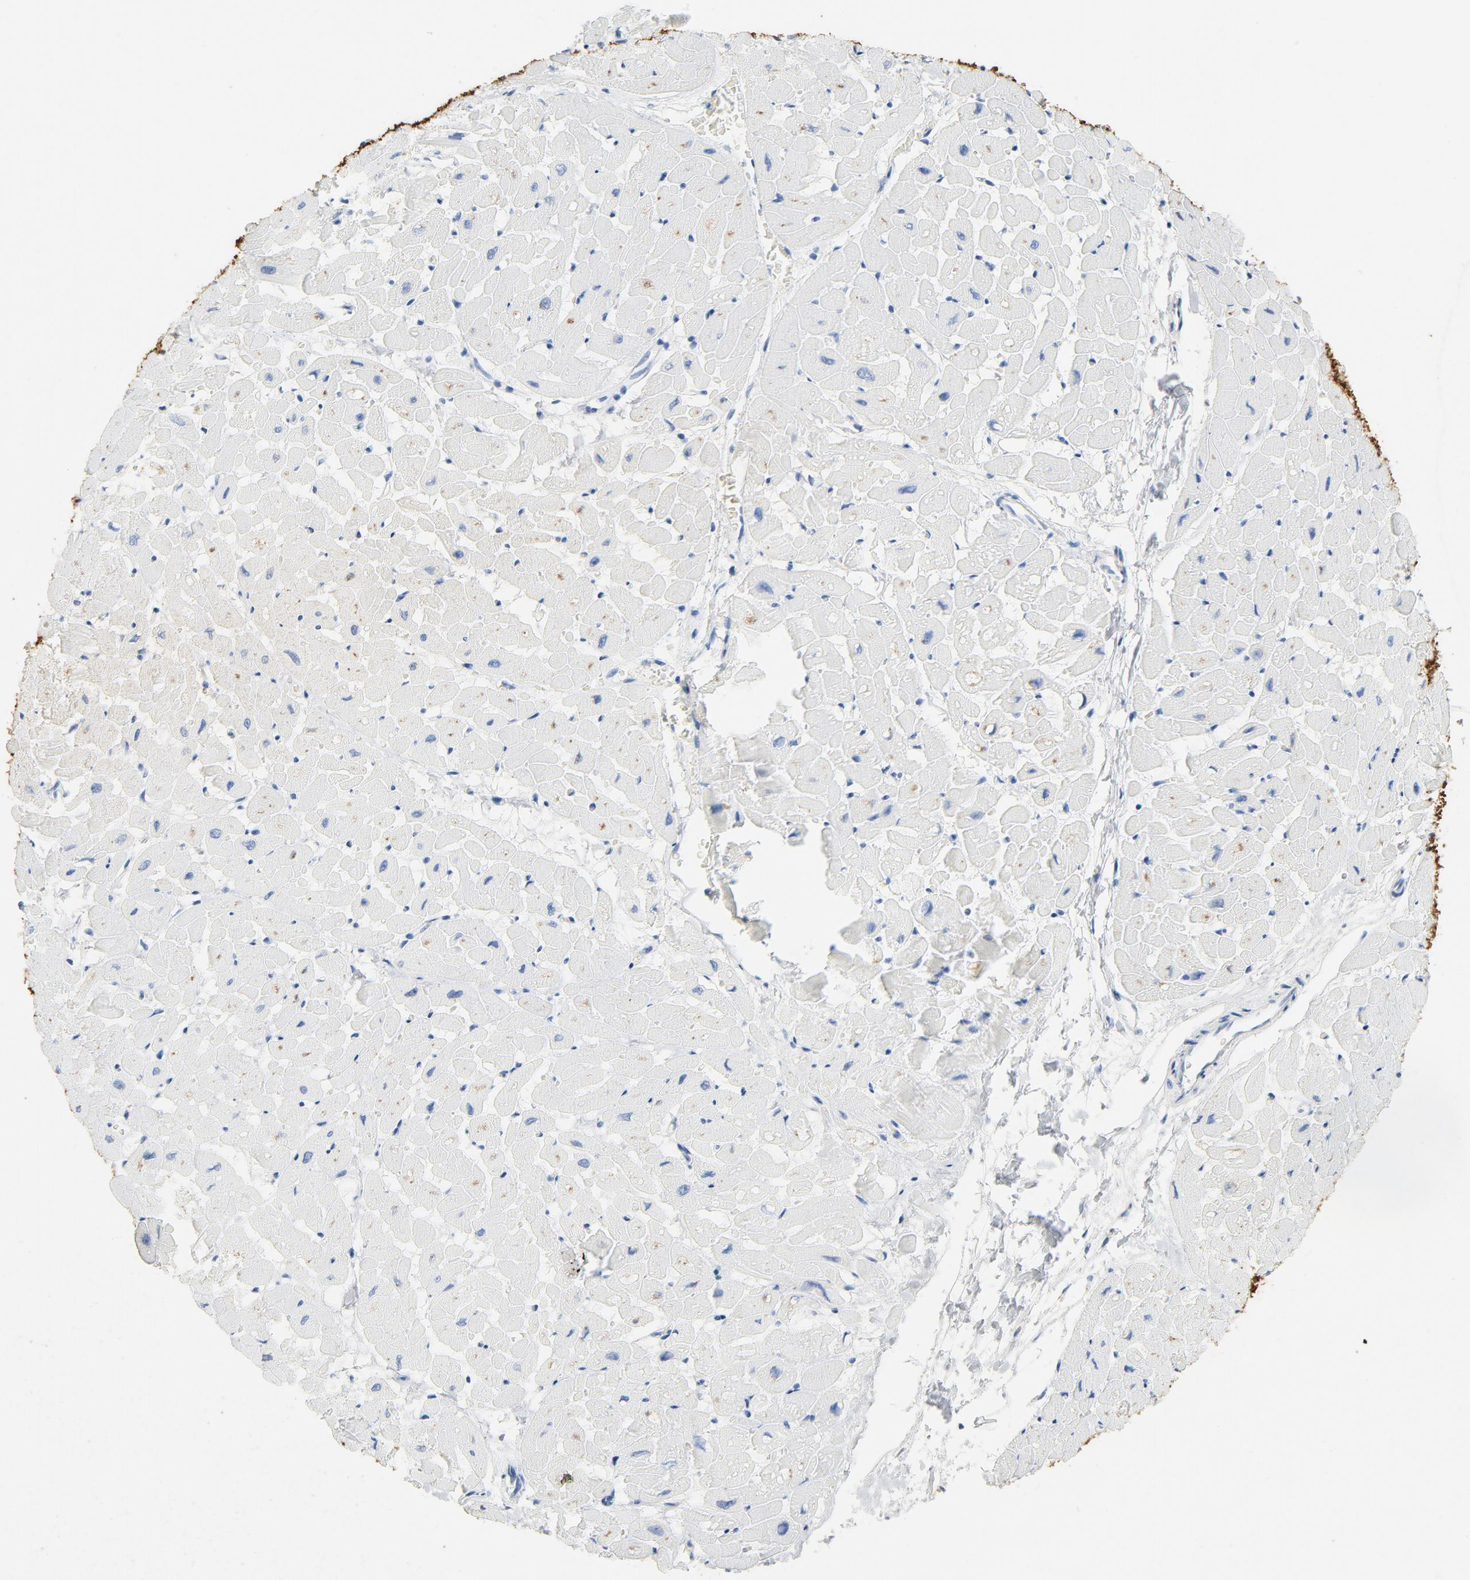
{"staining": {"intensity": "moderate", "quantity": "25%-75%", "location": "cytoplasmic/membranous"}, "tissue": "heart muscle", "cell_type": "Cardiomyocytes", "image_type": "normal", "snomed": [{"axis": "morphology", "description": "Normal tissue, NOS"}, {"axis": "topography", "description": "Heart"}], "caption": "Immunohistochemical staining of normal heart muscle reveals medium levels of moderate cytoplasmic/membranous positivity in approximately 25%-75% of cardiomyocytes. (Brightfield microscopy of DAB IHC at high magnification).", "gene": "PTPRB", "patient": {"sex": "male", "age": 45}}